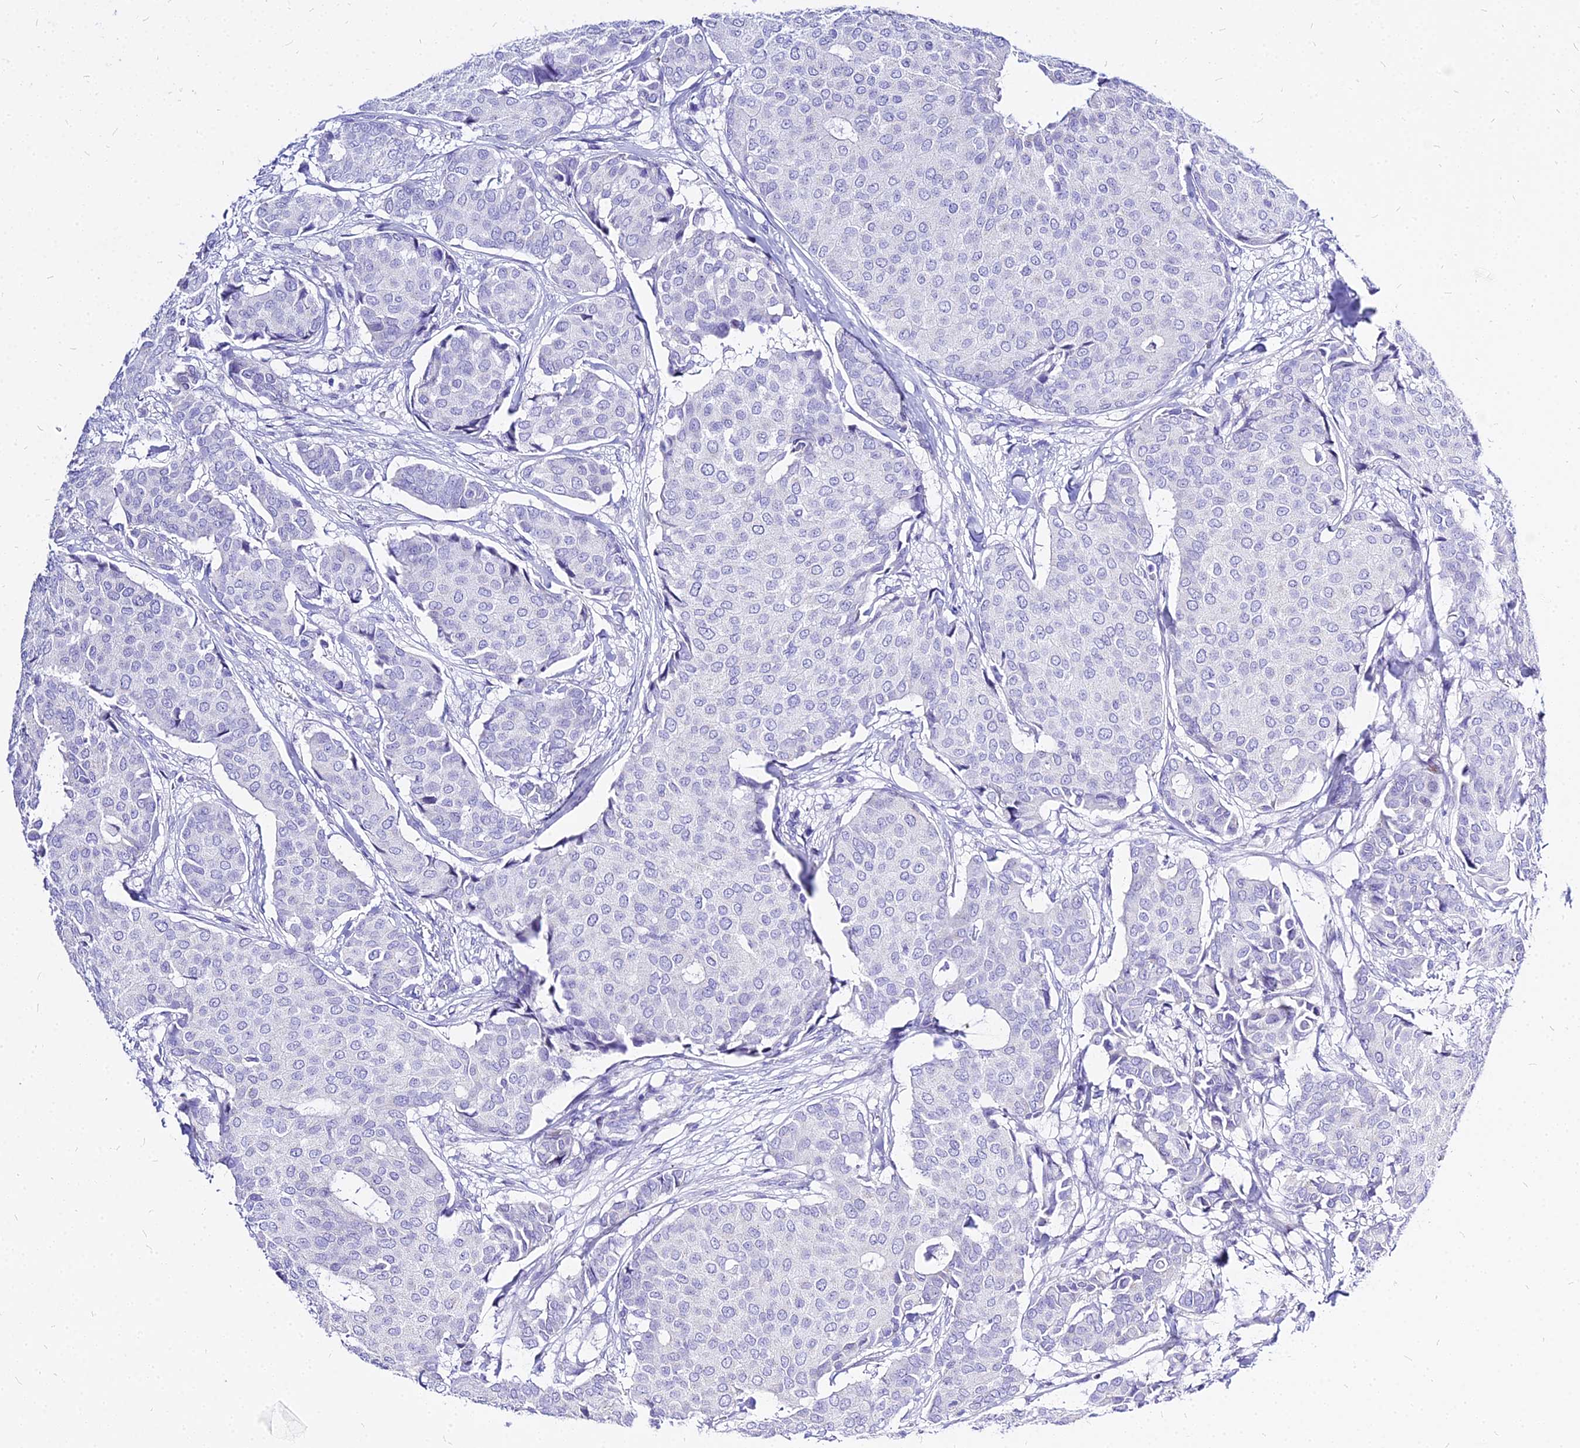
{"staining": {"intensity": "negative", "quantity": "none", "location": "none"}, "tissue": "breast cancer", "cell_type": "Tumor cells", "image_type": "cancer", "snomed": [{"axis": "morphology", "description": "Duct carcinoma"}, {"axis": "topography", "description": "Breast"}], "caption": "Infiltrating ductal carcinoma (breast) stained for a protein using immunohistochemistry (IHC) reveals no expression tumor cells.", "gene": "CARD18", "patient": {"sex": "female", "age": 75}}